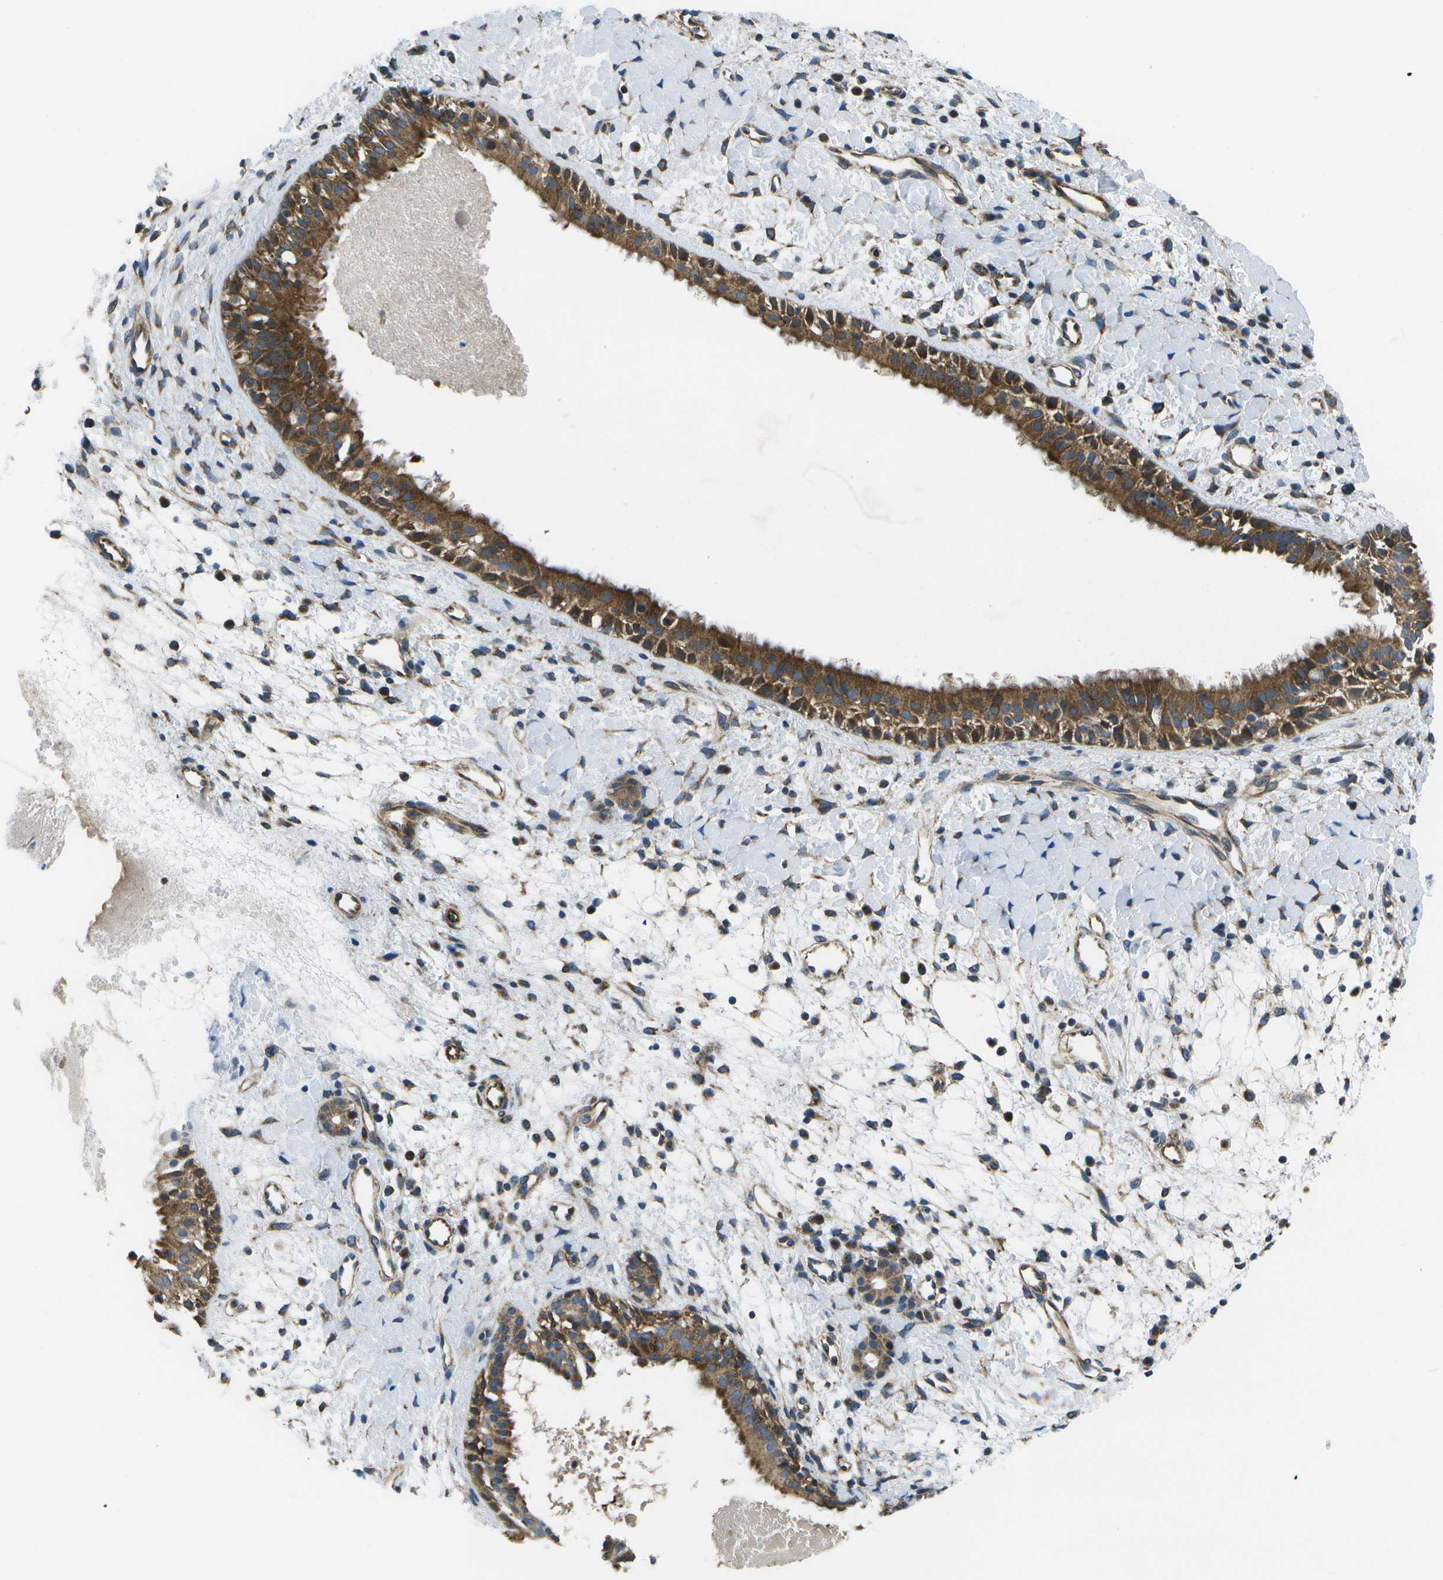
{"staining": {"intensity": "strong", "quantity": ">75%", "location": "cytoplasmic/membranous"}, "tissue": "nasopharynx", "cell_type": "Respiratory epithelial cells", "image_type": "normal", "snomed": [{"axis": "morphology", "description": "Normal tissue, NOS"}, {"axis": "topography", "description": "Nasopharynx"}], "caption": "Immunohistochemical staining of unremarkable nasopharynx shows high levels of strong cytoplasmic/membranous positivity in about >75% of respiratory epithelial cells. (DAB IHC with brightfield microscopy, high magnification).", "gene": "MVK", "patient": {"sex": "male", "age": 22}}